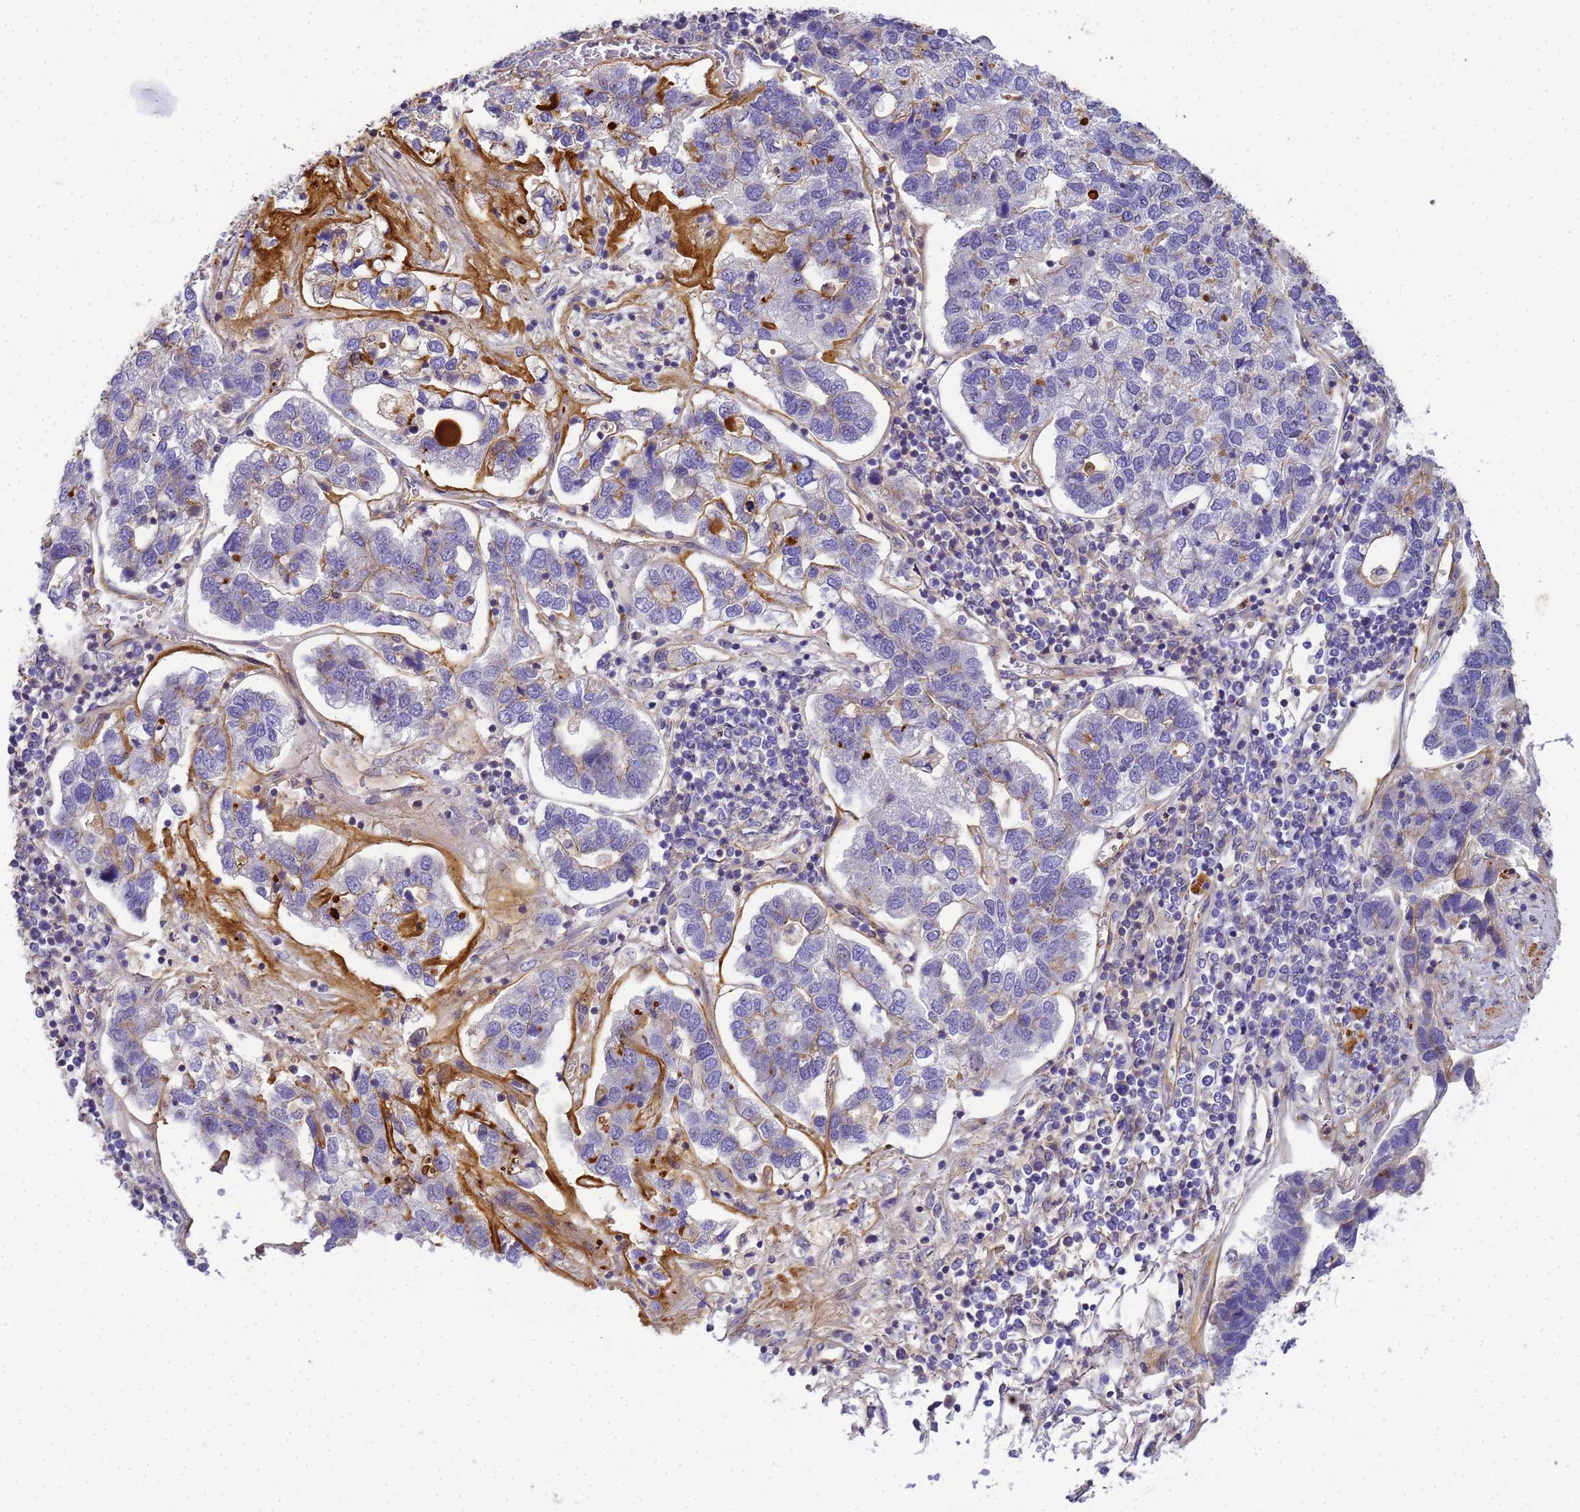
{"staining": {"intensity": "negative", "quantity": "none", "location": "none"}, "tissue": "pancreatic cancer", "cell_type": "Tumor cells", "image_type": "cancer", "snomed": [{"axis": "morphology", "description": "Adenocarcinoma, NOS"}, {"axis": "topography", "description": "Pancreas"}], "caption": "Immunohistochemical staining of pancreatic cancer (adenocarcinoma) shows no significant expression in tumor cells.", "gene": "MYL12A", "patient": {"sex": "female", "age": 61}}